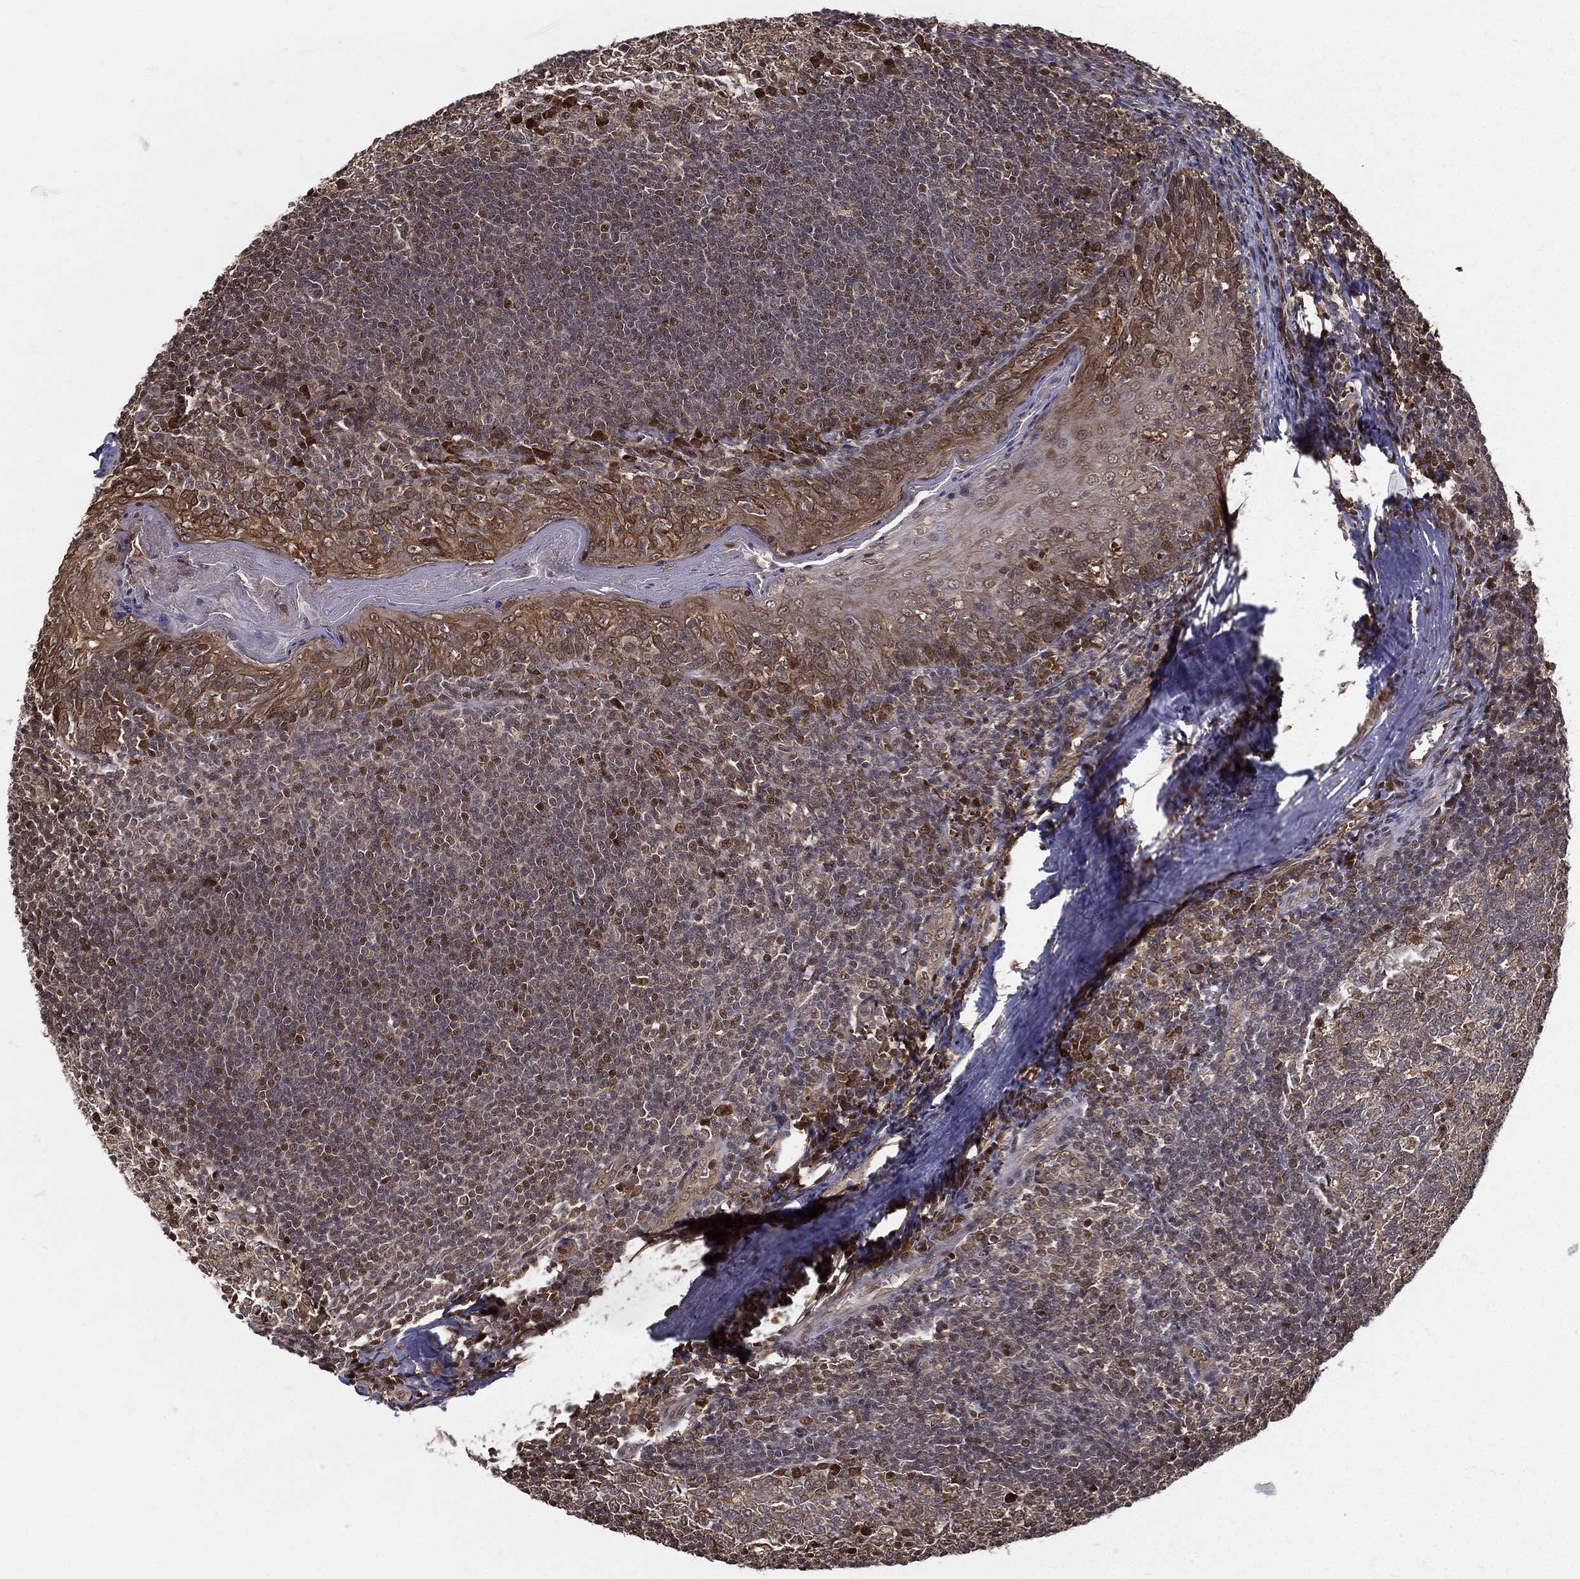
{"staining": {"intensity": "strong", "quantity": "<25%", "location": "nuclear"}, "tissue": "tonsil", "cell_type": "Germinal center cells", "image_type": "normal", "snomed": [{"axis": "morphology", "description": "Normal tissue, NOS"}, {"axis": "topography", "description": "Tonsil"}], "caption": "Tonsil stained with DAB IHC reveals medium levels of strong nuclear positivity in approximately <25% of germinal center cells.", "gene": "SLC6A6", "patient": {"sex": "male", "age": 33}}